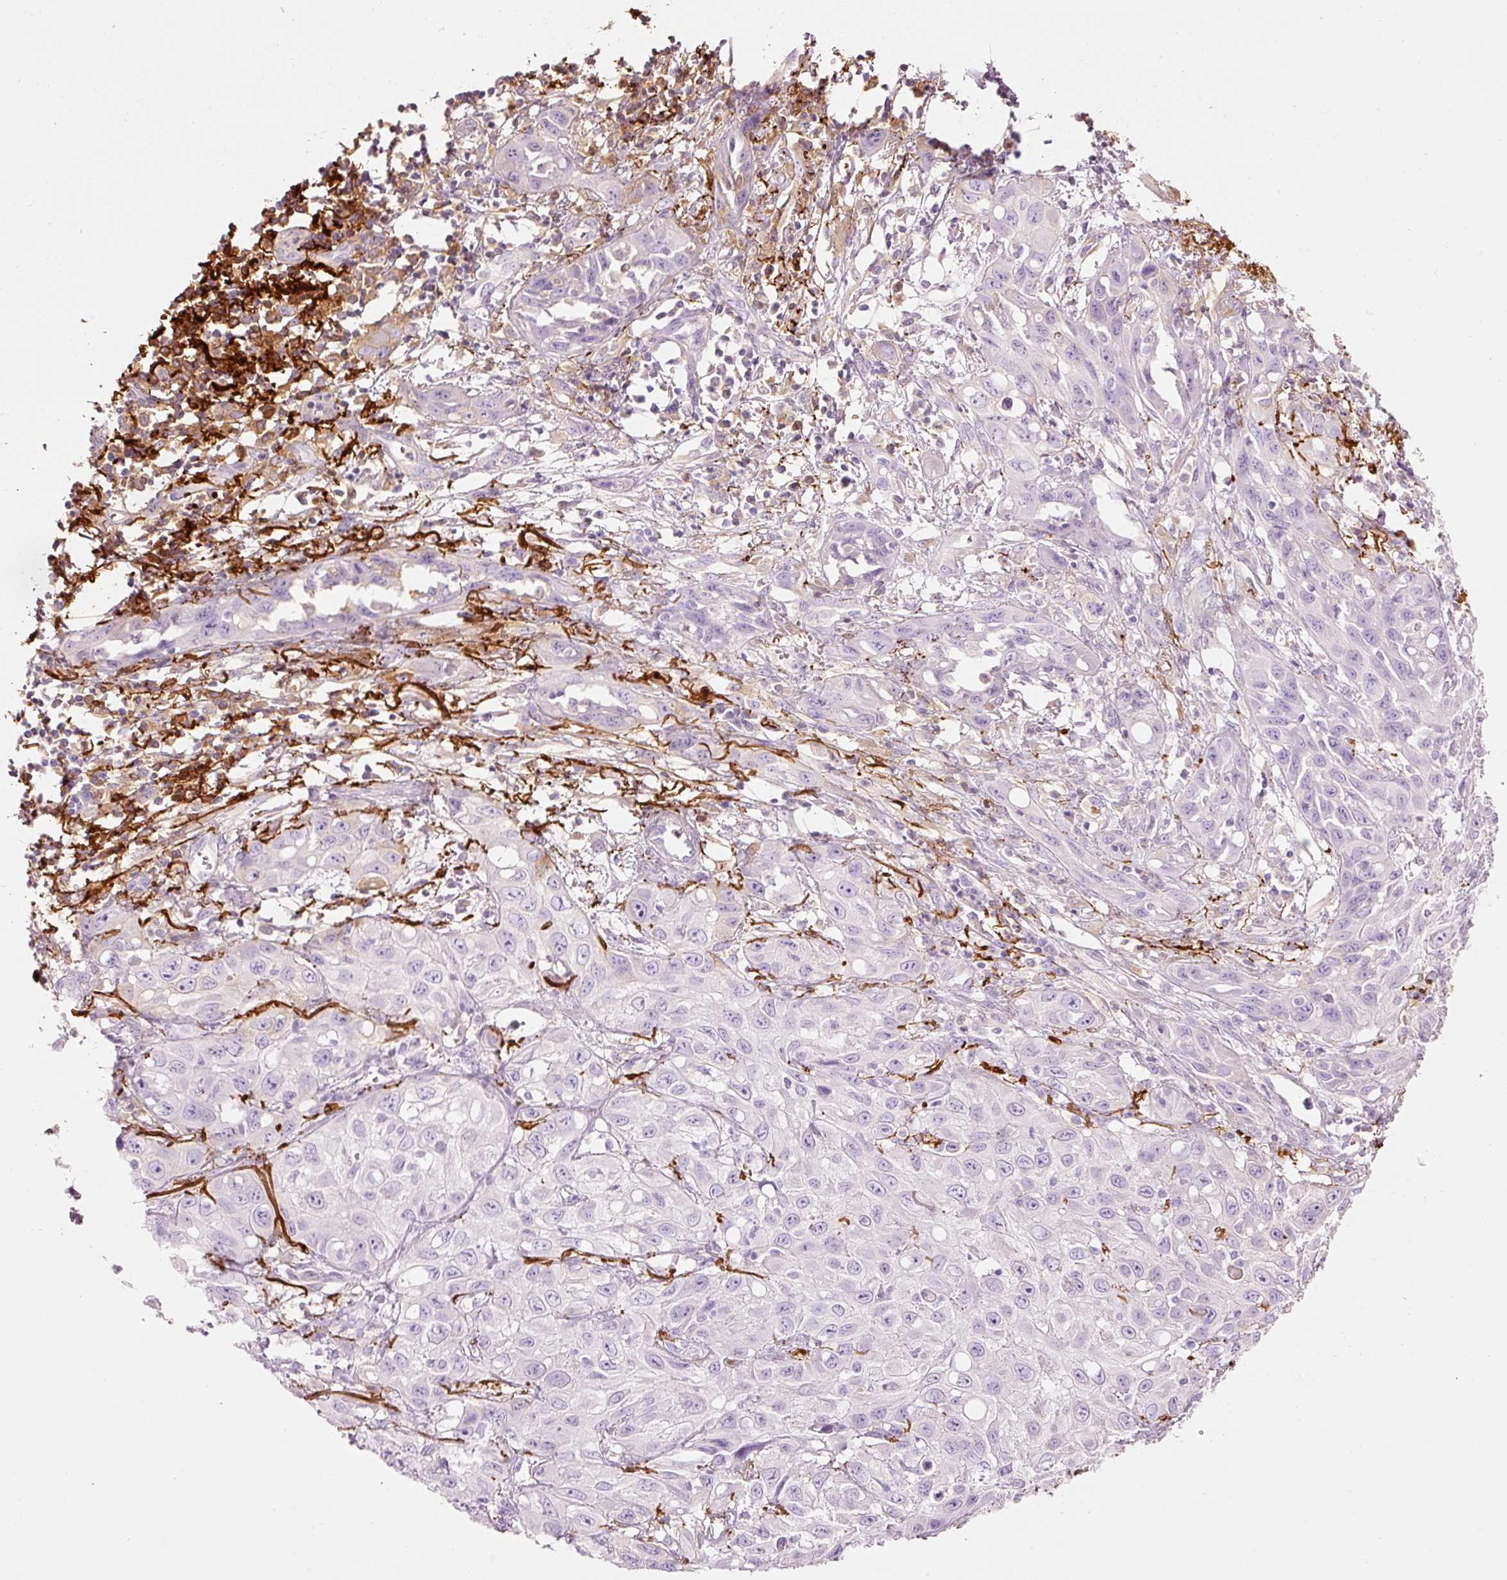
{"staining": {"intensity": "negative", "quantity": "none", "location": "none"}, "tissue": "skin cancer", "cell_type": "Tumor cells", "image_type": "cancer", "snomed": [{"axis": "morphology", "description": "Squamous cell carcinoma, NOS"}, {"axis": "topography", "description": "Skin"}, {"axis": "topography", "description": "Vulva"}], "caption": "Skin squamous cell carcinoma was stained to show a protein in brown. There is no significant positivity in tumor cells.", "gene": "MFAP4", "patient": {"sex": "female", "age": 71}}